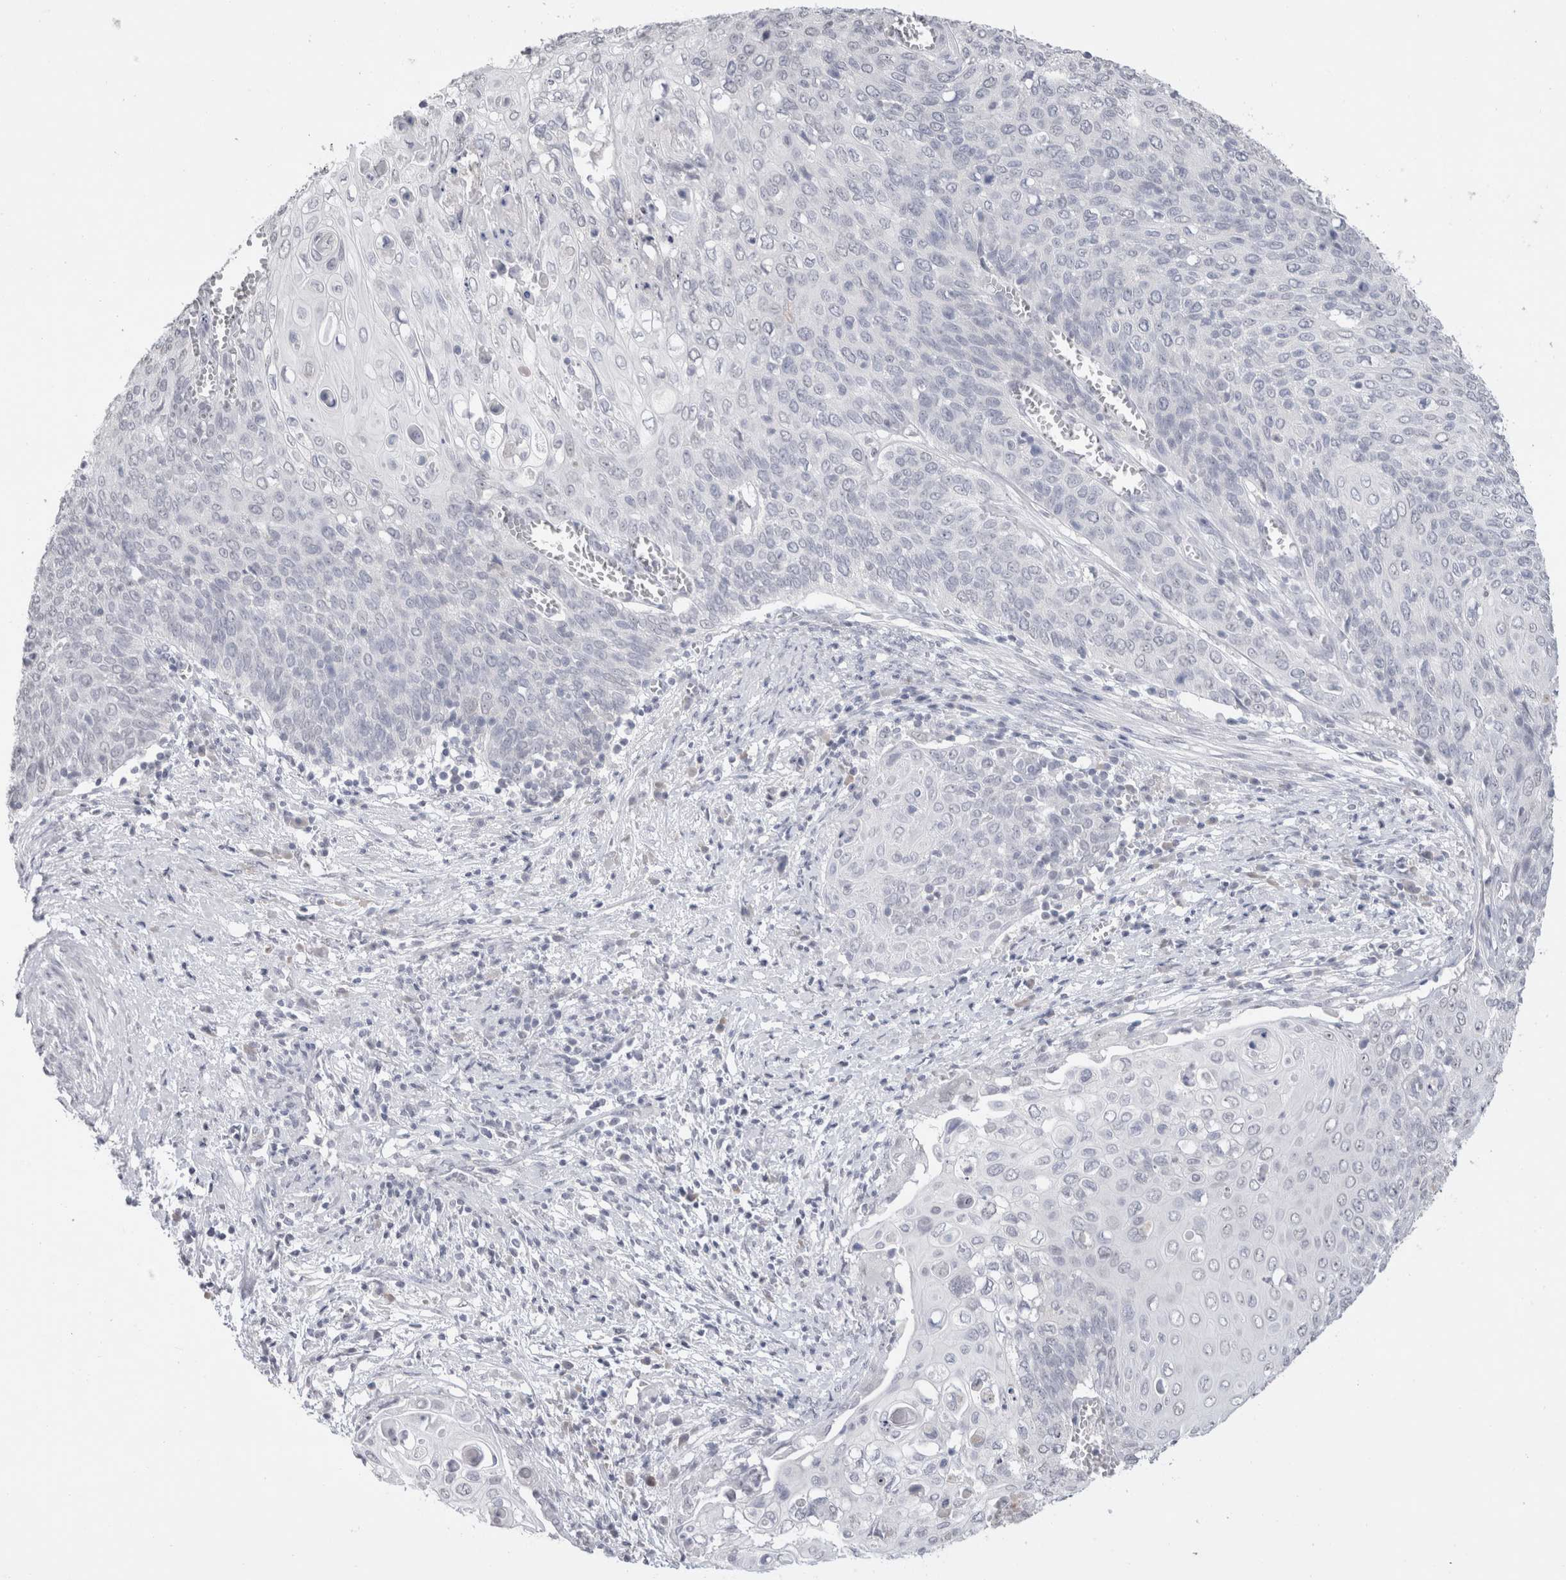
{"staining": {"intensity": "negative", "quantity": "none", "location": "none"}, "tissue": "cervical cancer", "cell_type": "Tumor cells", "image_type": "cancer", "snomed": [{"axis": "morphology", "description": "Squamous cell carcinoma, NOS"}, {"axis": "topography", "description": "Cervix"}], "caption": "Cervical cancer (squamous cell carcinoma) was stained to show a protein in brown. There is no significant staining in tumor cells.", "gene": "CADM3", "patient": {"sex": "female", "age": 39}}